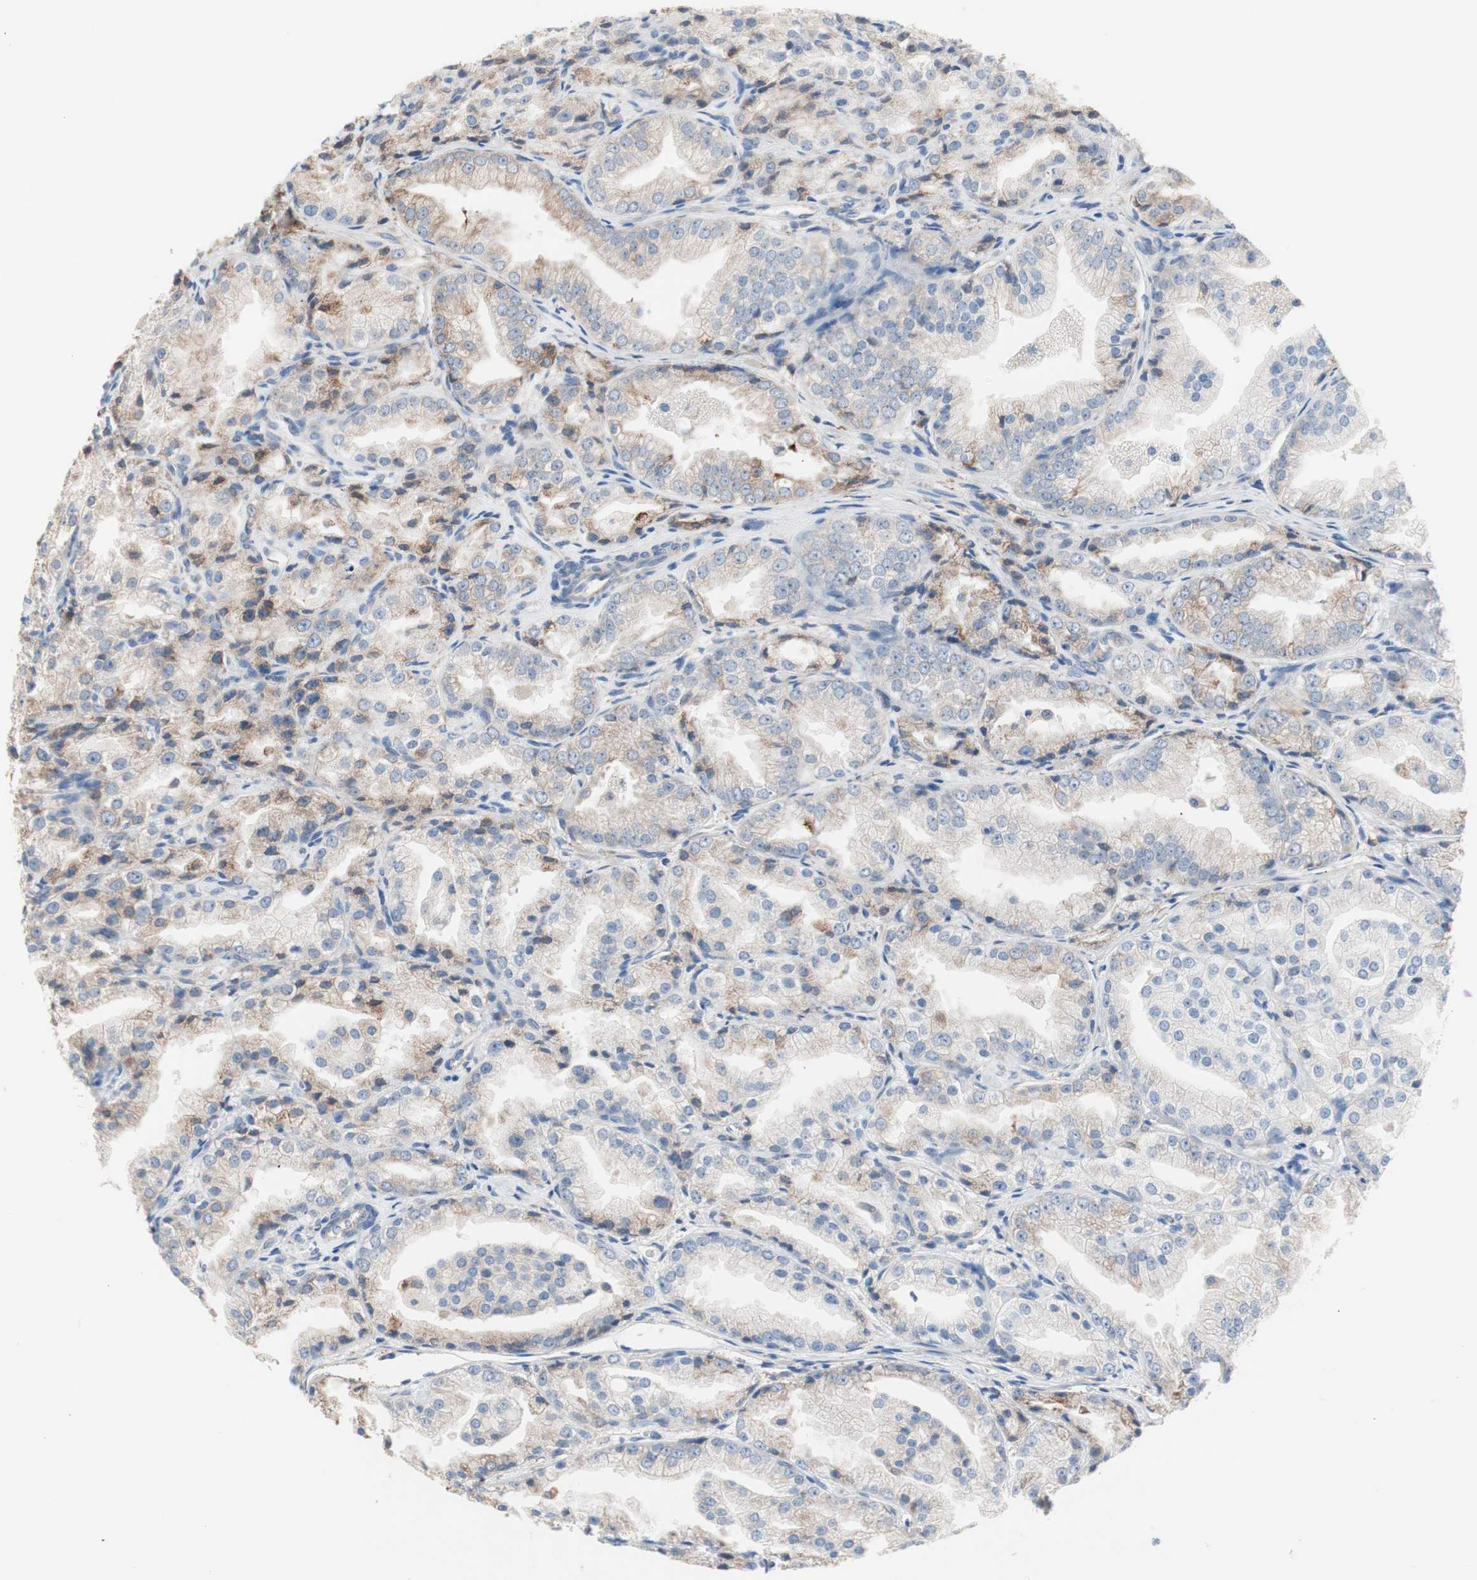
{"staining": {"intensity": "weak", "quantity": "<25%", "location": "cytoplasmic/membranous"}, "tissue": "prostate cancer", "cell_type": "Tumor cells", "image_type": "cancer", "snomed": [{"axis": "morphology", "description": "Adenocarcinoma, High grade"}, {"axis": "topography", "description": "Prostate"}], "caption": "An IHC histopathology image of prostate adenocarcinoma (high-grade) is shown. There is no staining in tumor cells of prostate adenocarcinoma (high-grade).", "gene": "SLC27A4", "patient": {"sex": "male", "age": 61}}